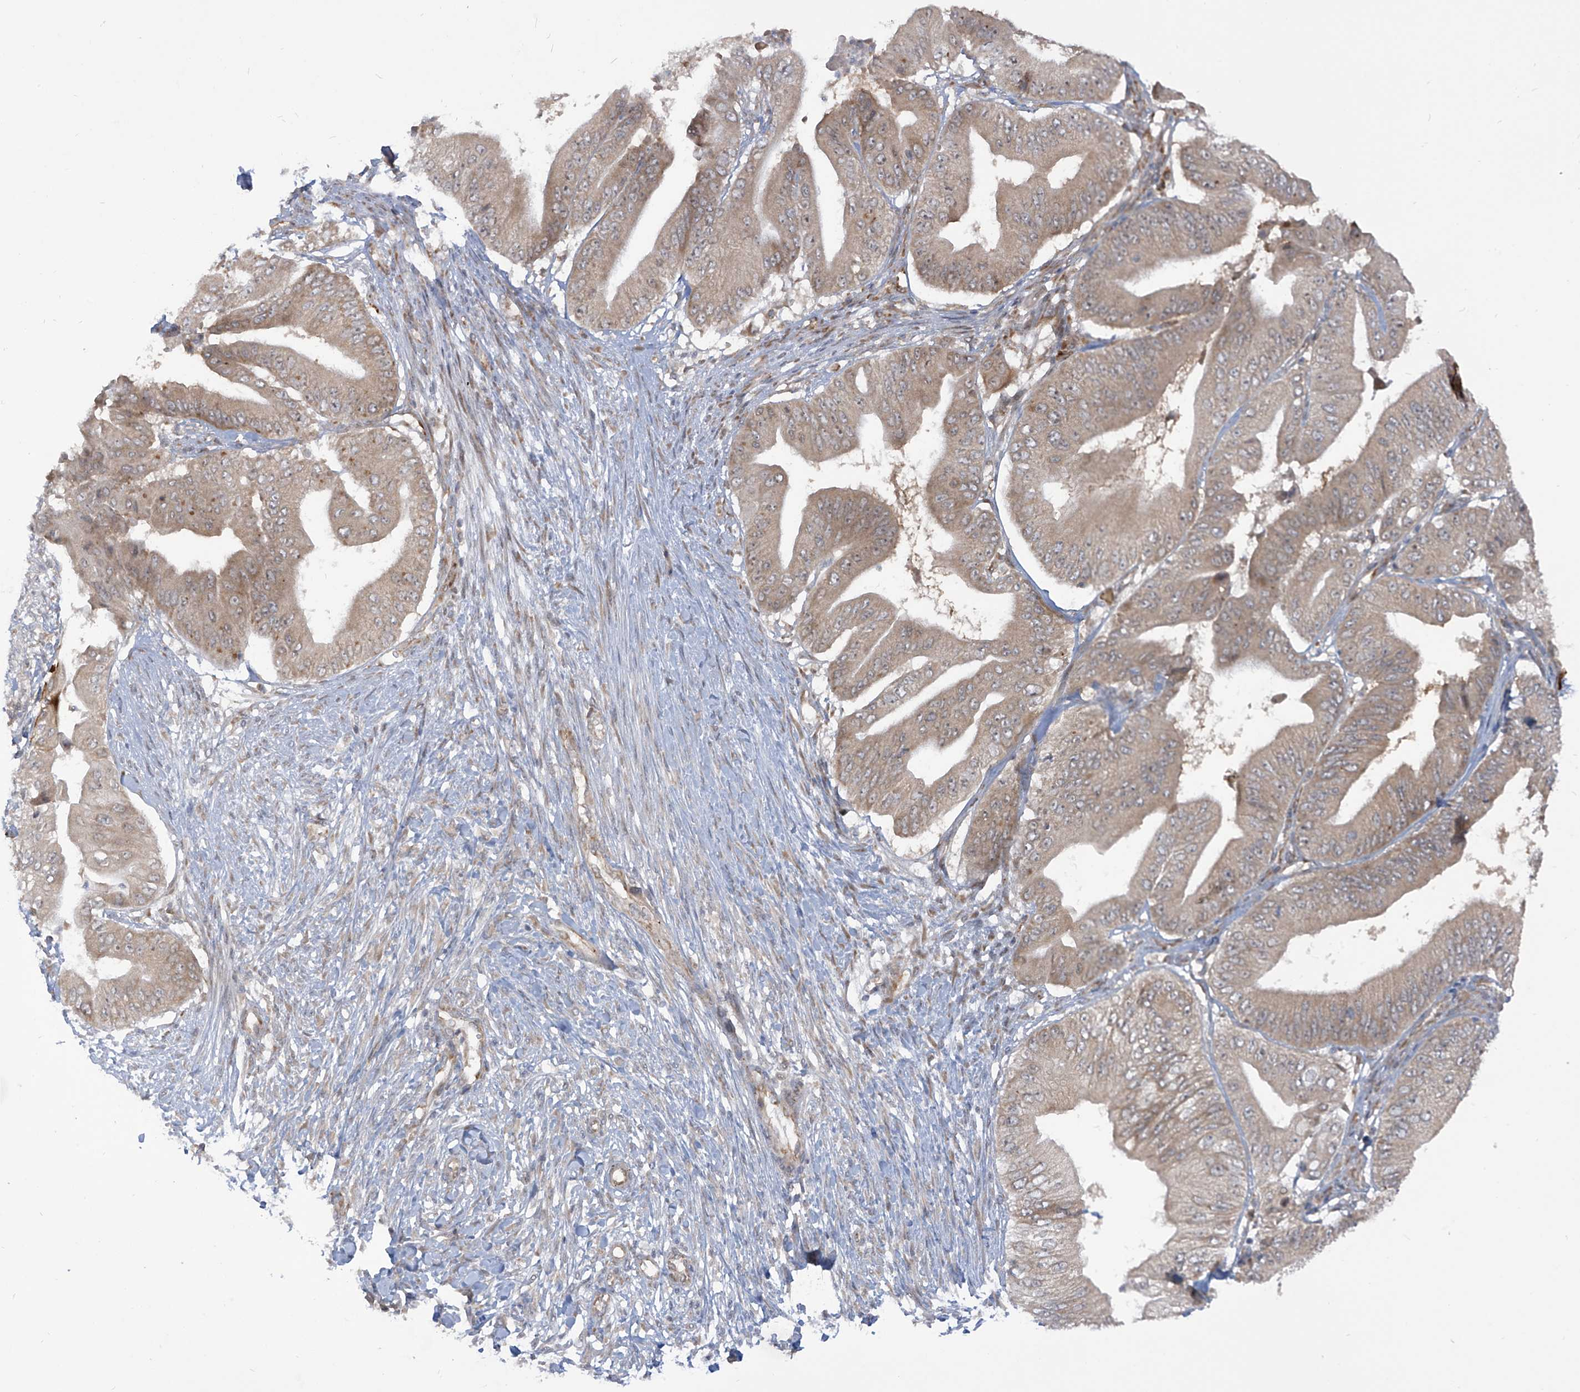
{"staining": {"intensity": "strong", "quantity": "<25%", "location": "cytoplasmic/membranous"}, "tissue": "pancreatic cancer", "cell_type": "Tumor cells", "image_type": "cancer", "snomed": [{"axis": "morphology", "description": "Adenocarcinoma, NOS"}, {"axis": "topography", "description": "Pancreas"}], "caption": "A brown stain highlights strong cytoplasmic/membranous positivity of a protein in adenocarcinoma (pancreatic) tumor cells.", "gene": "TRIM67", "patient": {"sex": "female", "age": 77}}